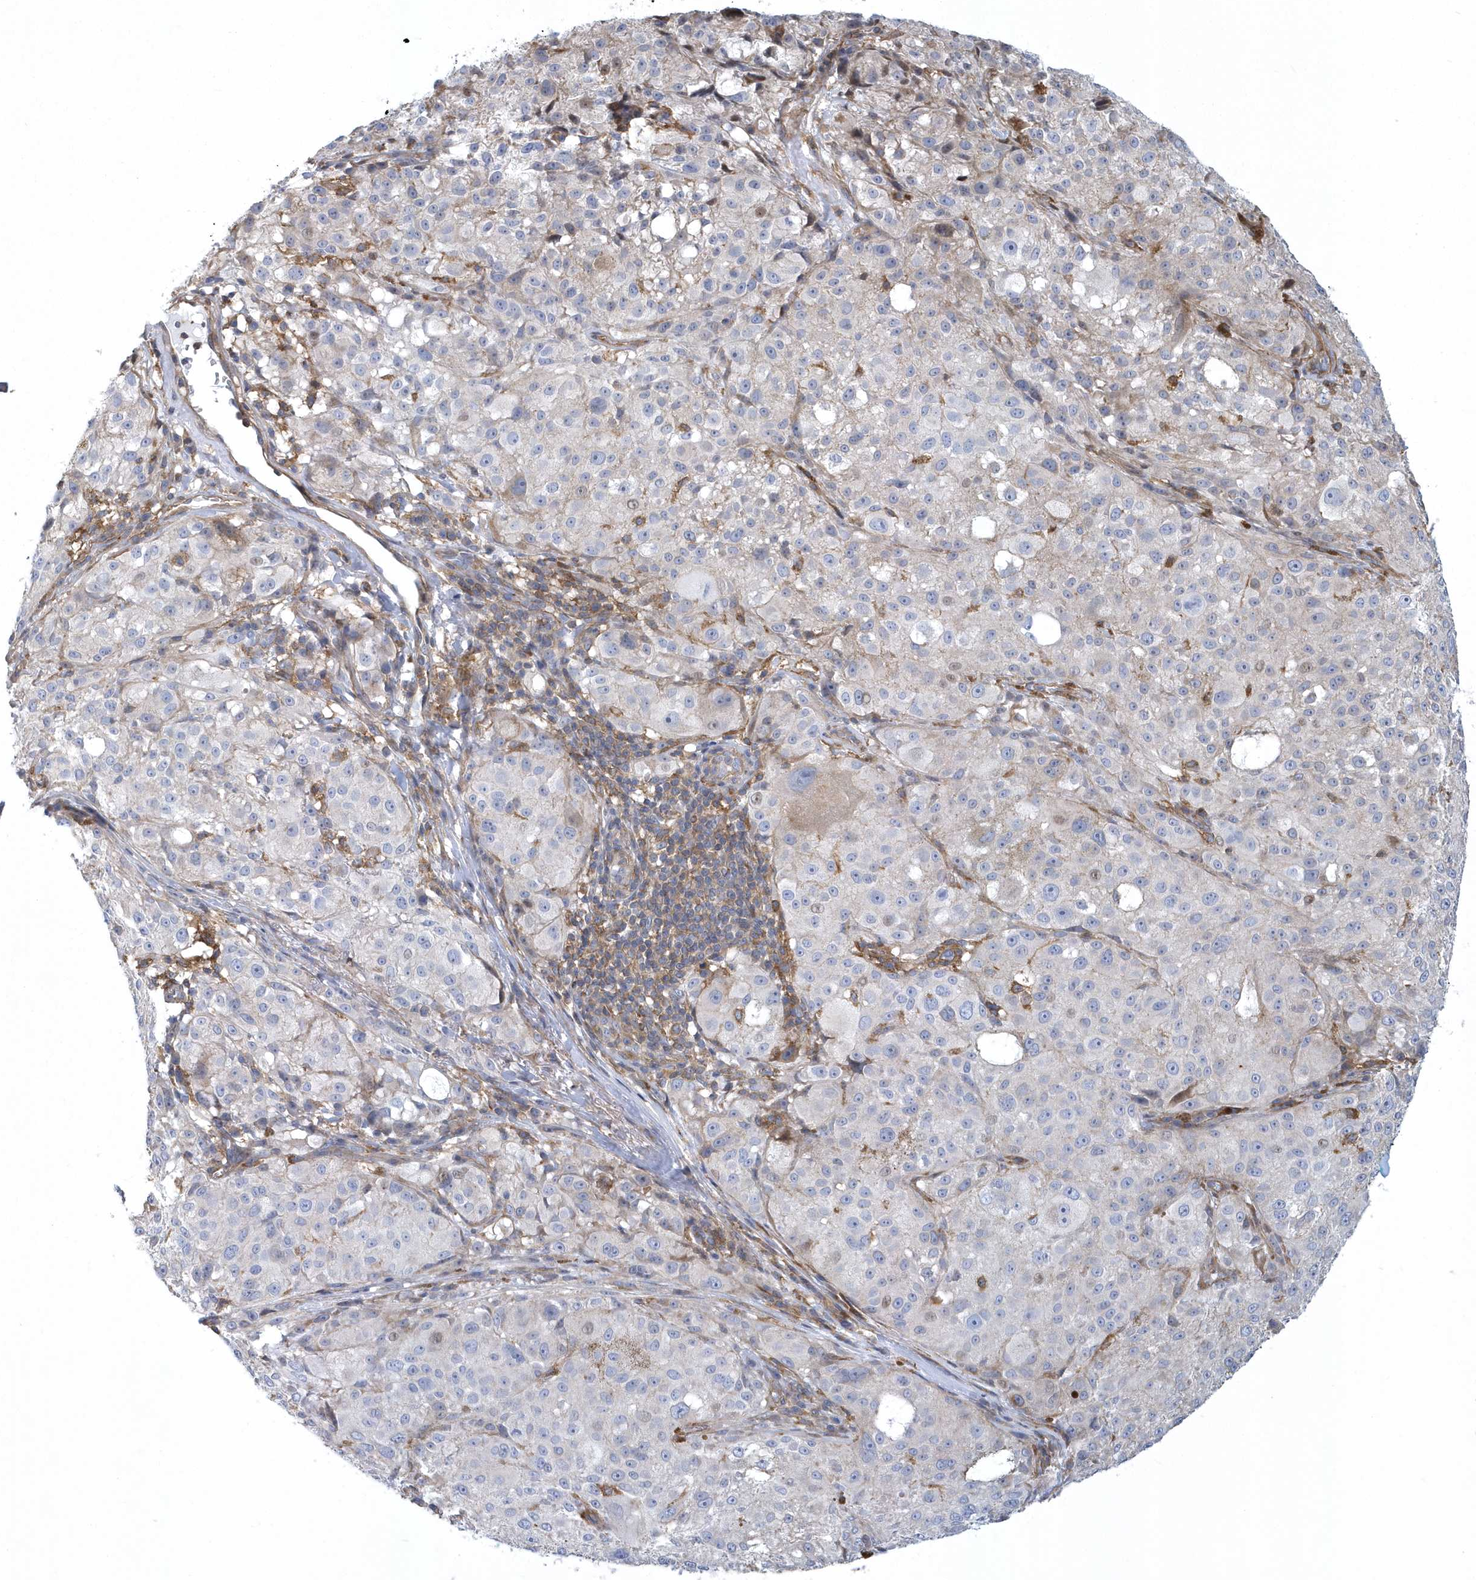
{"staining": {"intensity": "negative", "quantity": "none", "location": "none"}, "tissue": "melanoma", "cell_type": "Tumor cells", "image_type": "cancer", "snomed": [{"axis": "morphology", "description": "Necrosis, NOS"}, {"axis": "morphology", "description": "Malignant melanoma, NOS"}, {"axis": "topography", "description": "Skin"}], "caption": "Immunohistochemistry photomicrograph of neoplastic tissue: human malignant melanoma stained with DAB displays no significant protein expression in tumor cells.", "gene": "ARAP2", "patient": {"sex": "female", "age": 87}}